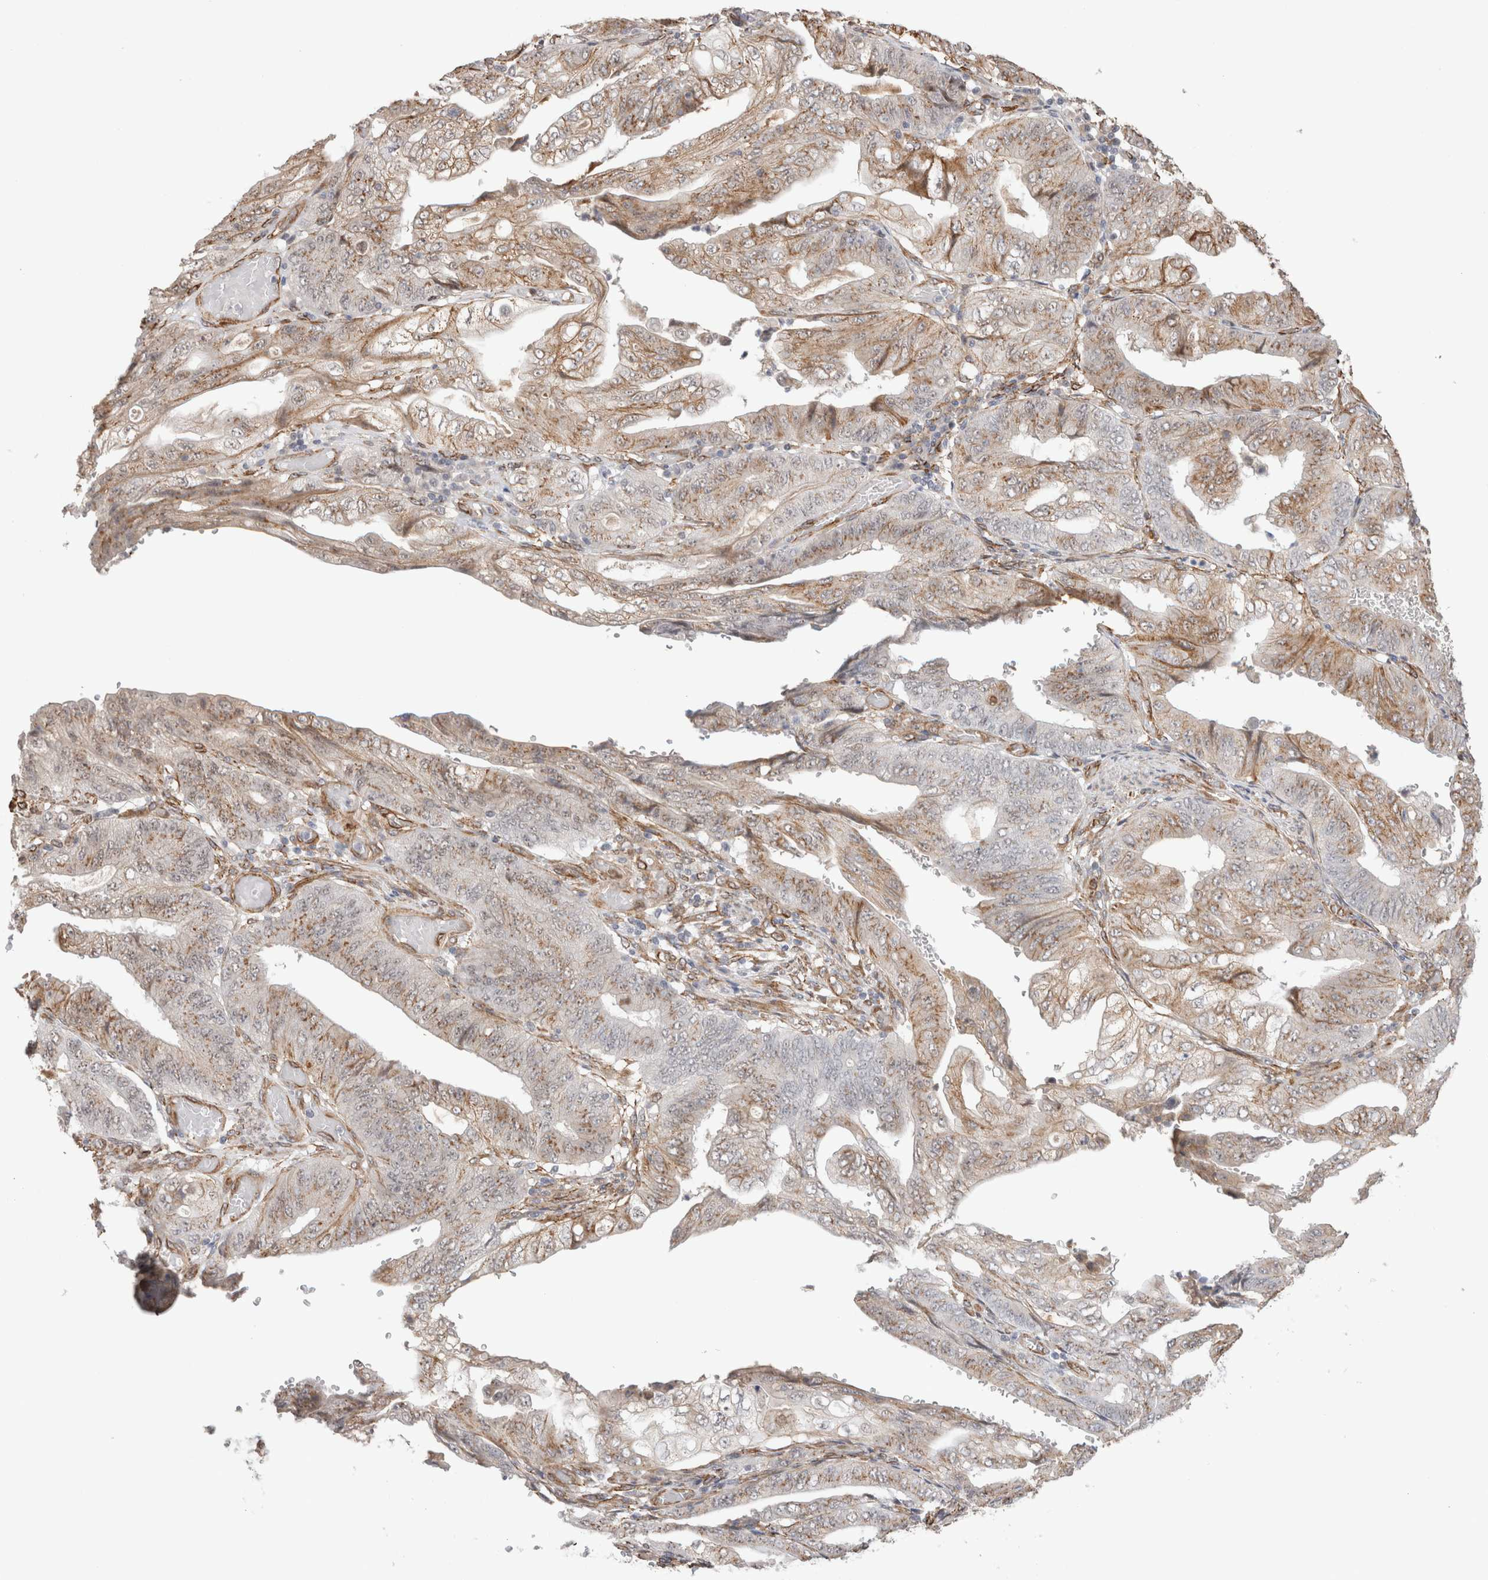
{"staining": {"intensity": "moderate", "quantity": ">75%", "location": "cytoplasmic/membranous"}, "tissue": "stomach cancer", "cell_type": "Tumor cells", "image_type": "cancer", "snomed": [{"axis": "morphology", "description": "Adenocarcinoma, NOS"}, {"axis": "topography", "description": "Stomach"}], "caption": "Protein expression analysis of human stomach cancer reveals moderate cytoplasmic/membranous expression in about >75% of tumor cells.", "gene": "CAAP1", "patient": {"sex": "female", "age": 73}}